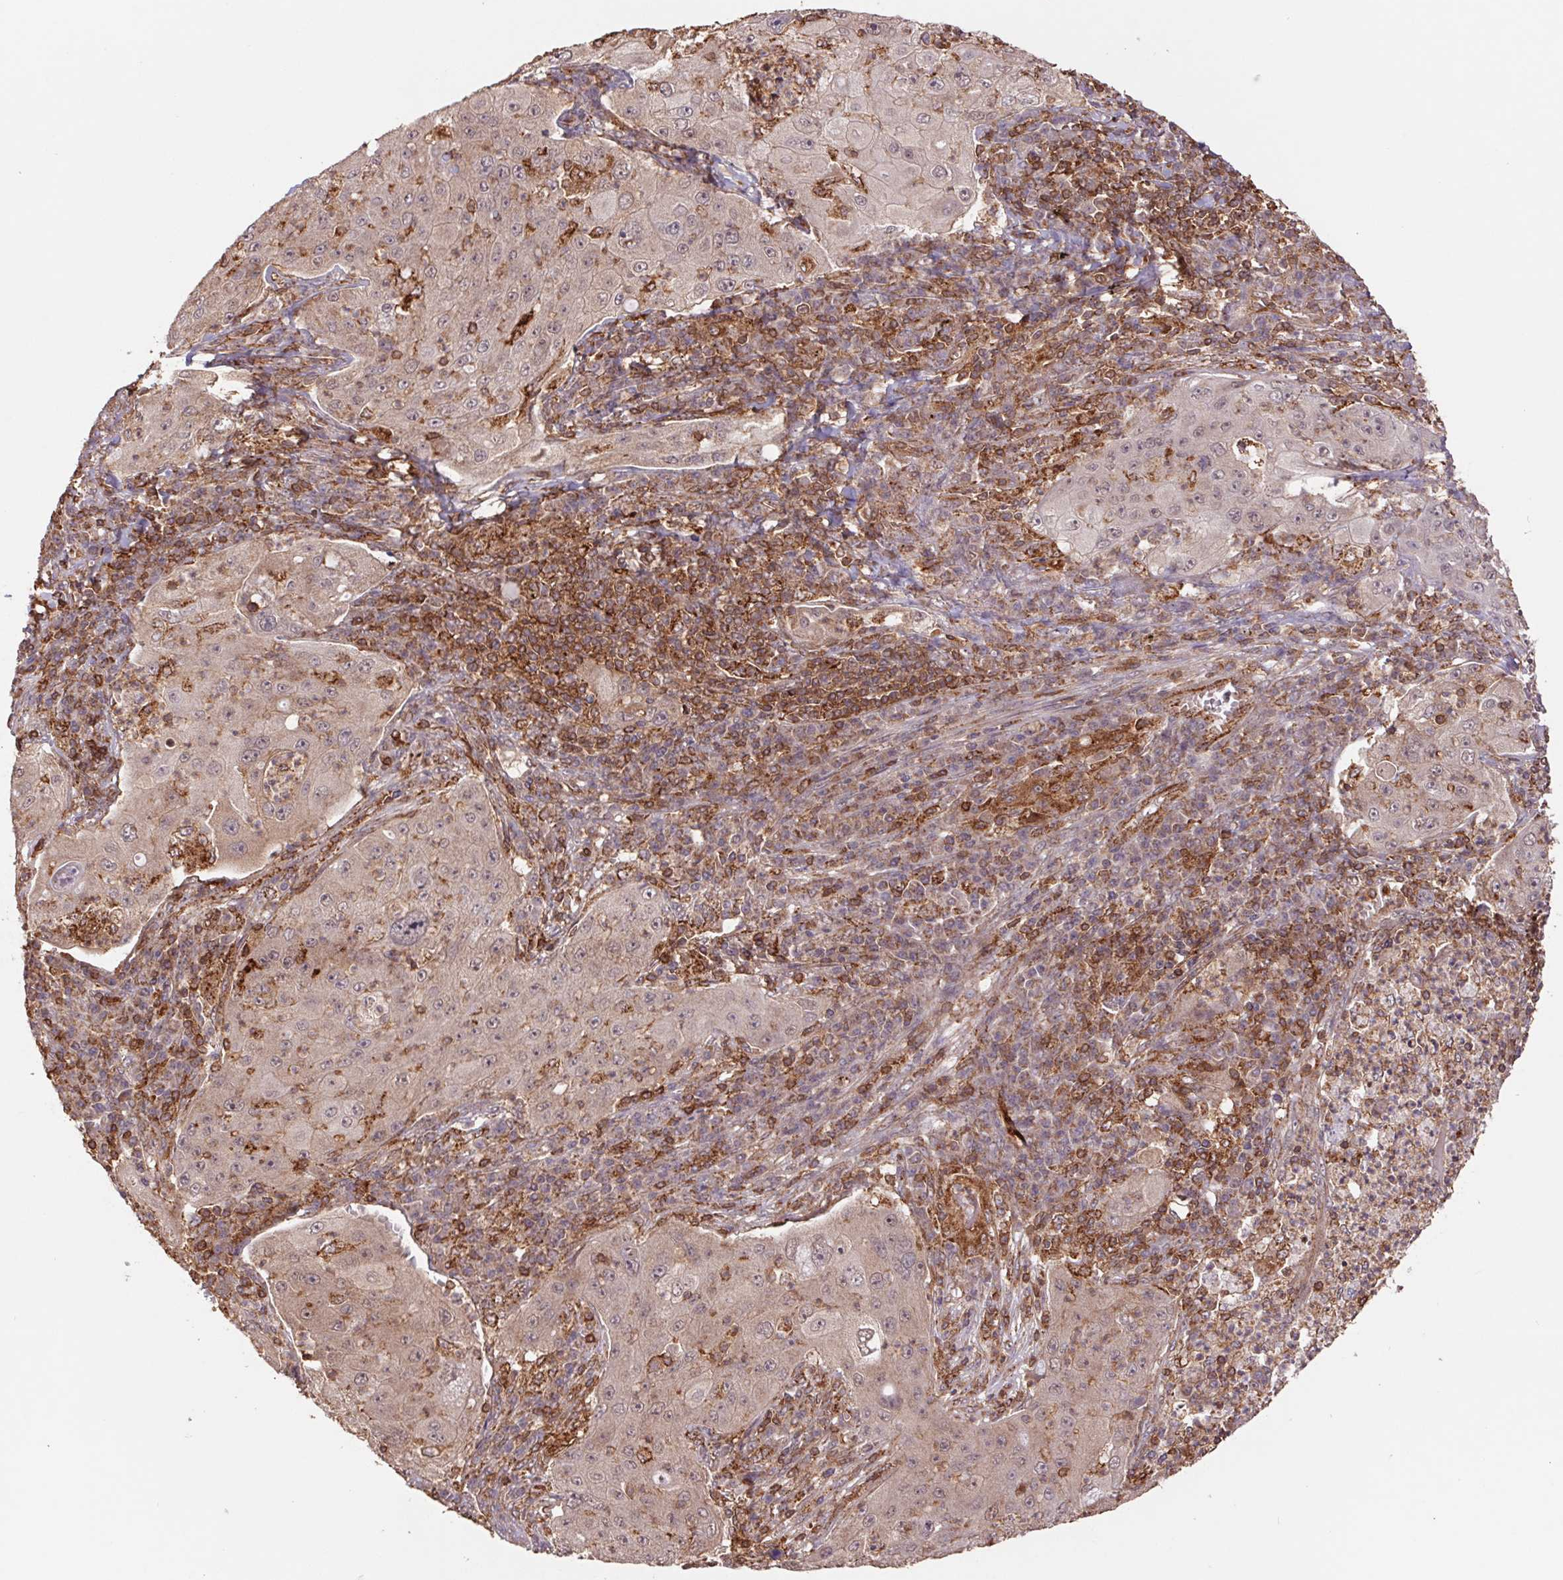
{"staining": {"intensity": "weak", "quantity": "<25%", "location": "cytoplasmic/membranous"}, "tissue": "lung cancer", "cell_type": "Tumor cells", "image_type": "cancer", "snomed": [{"axis": "morphology", "description": "Squamous cell carcinoma, NOS"}, {"axis": "topography", "description": "Lung"}], "caption": "Tumor cells show no significant positivity in lung cancer (squamous cell carcinoma).", "gene": "URM1", "patient": {"sex": "female", "age": 59}}